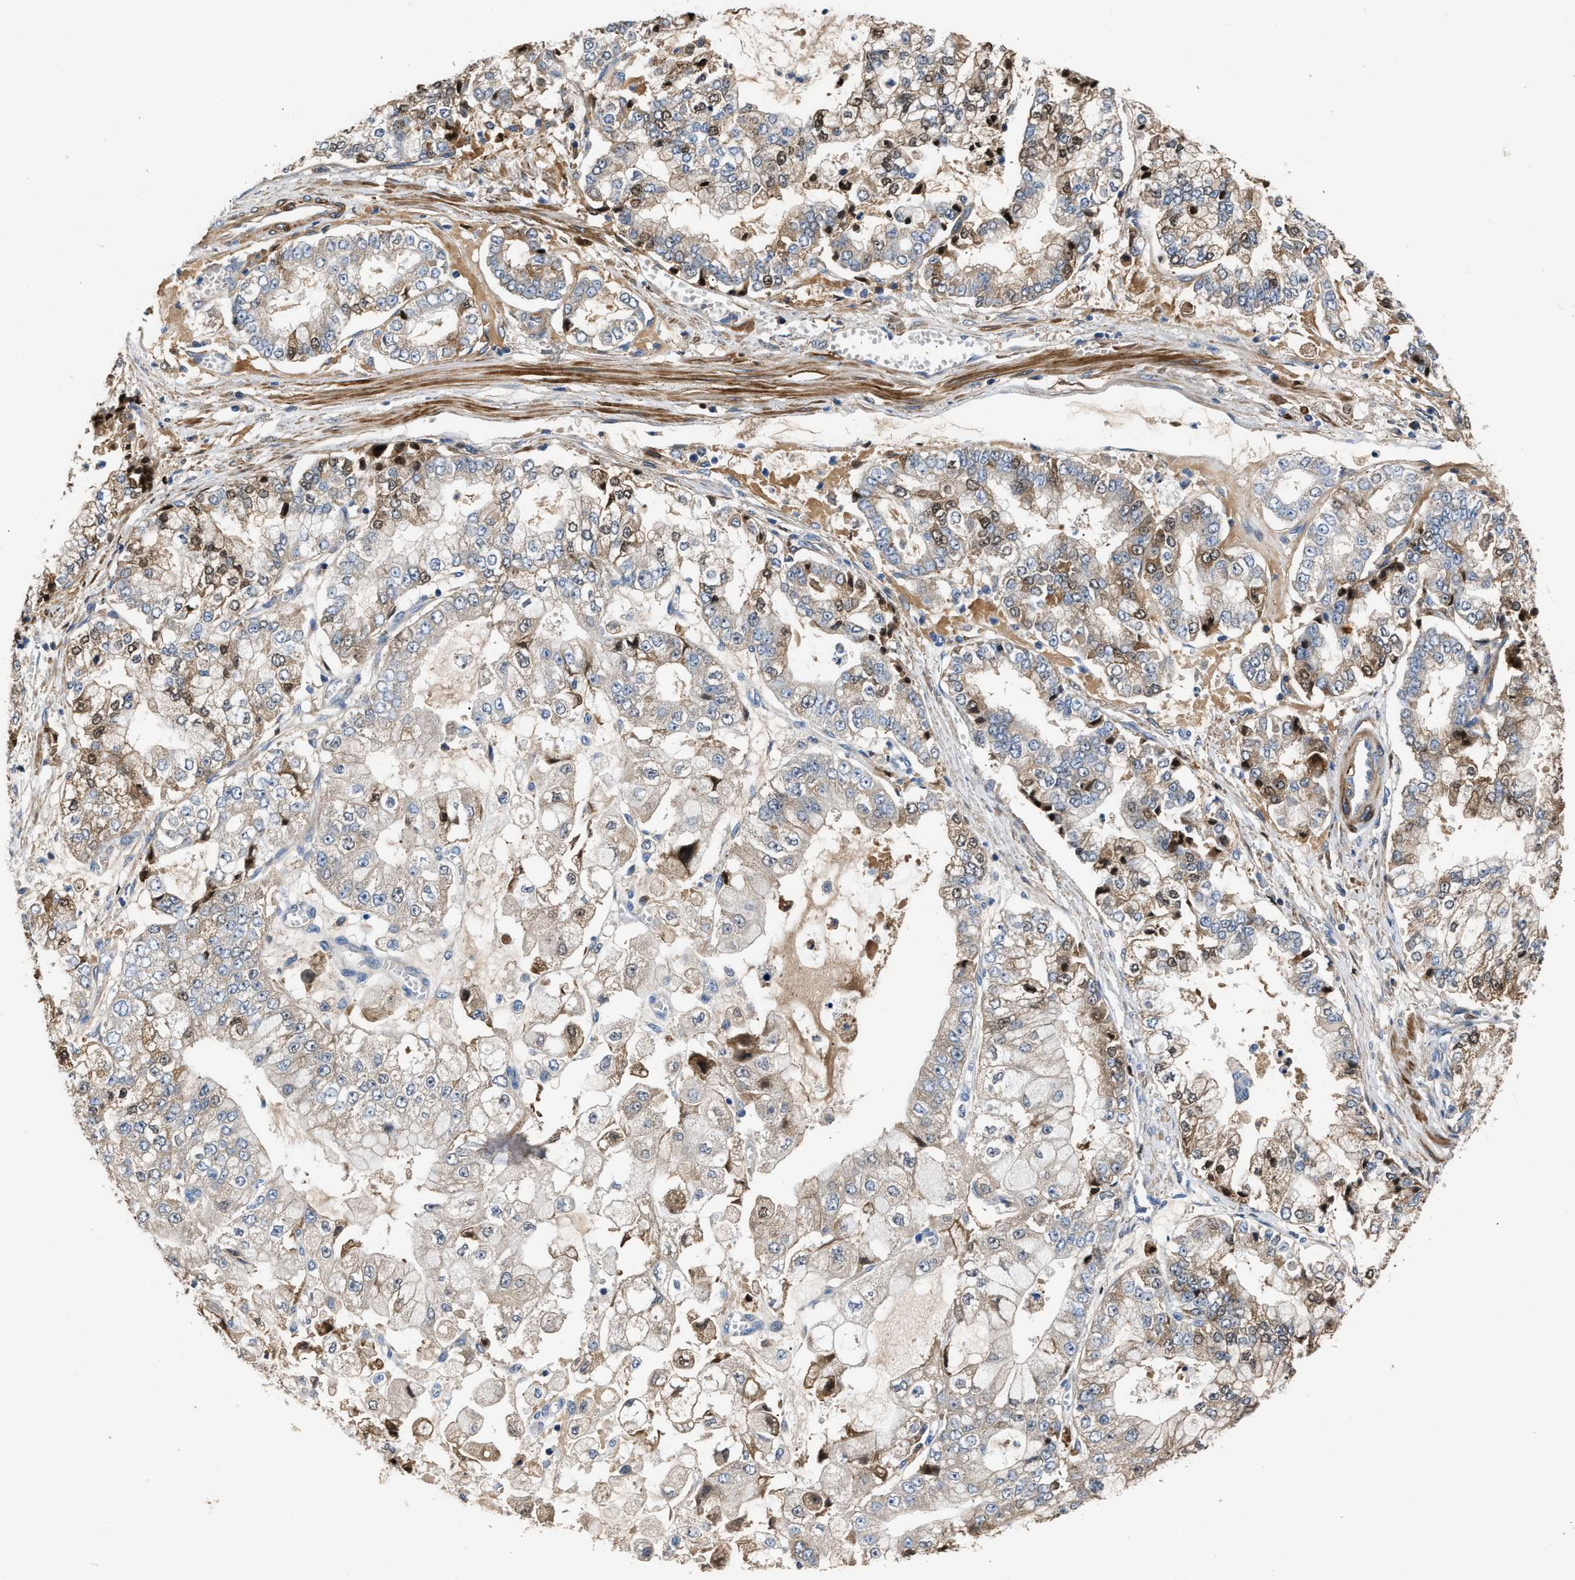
{"staining": {"intensity": "moderate", "quantity": "25%-75%", "location": "cytoplasmic/membranous"}, "tissue": "stomach cancer", "cell_type": "Tumor cells", "image_type": "cancer", "snomed": [{"axis": "morphology", "description": "Adenocarcinoma, NOS"}, {"axis": "topography", "description": "Stomach"}], "caption": "Tumor cells display medium levels of moderate cytoplasmic/membranous positivity in approximately 25%-75% of cells in stomach cancer (adenocarcinoma).", "gene": "C3", "patient": {"sex": "male", "age": 76}}